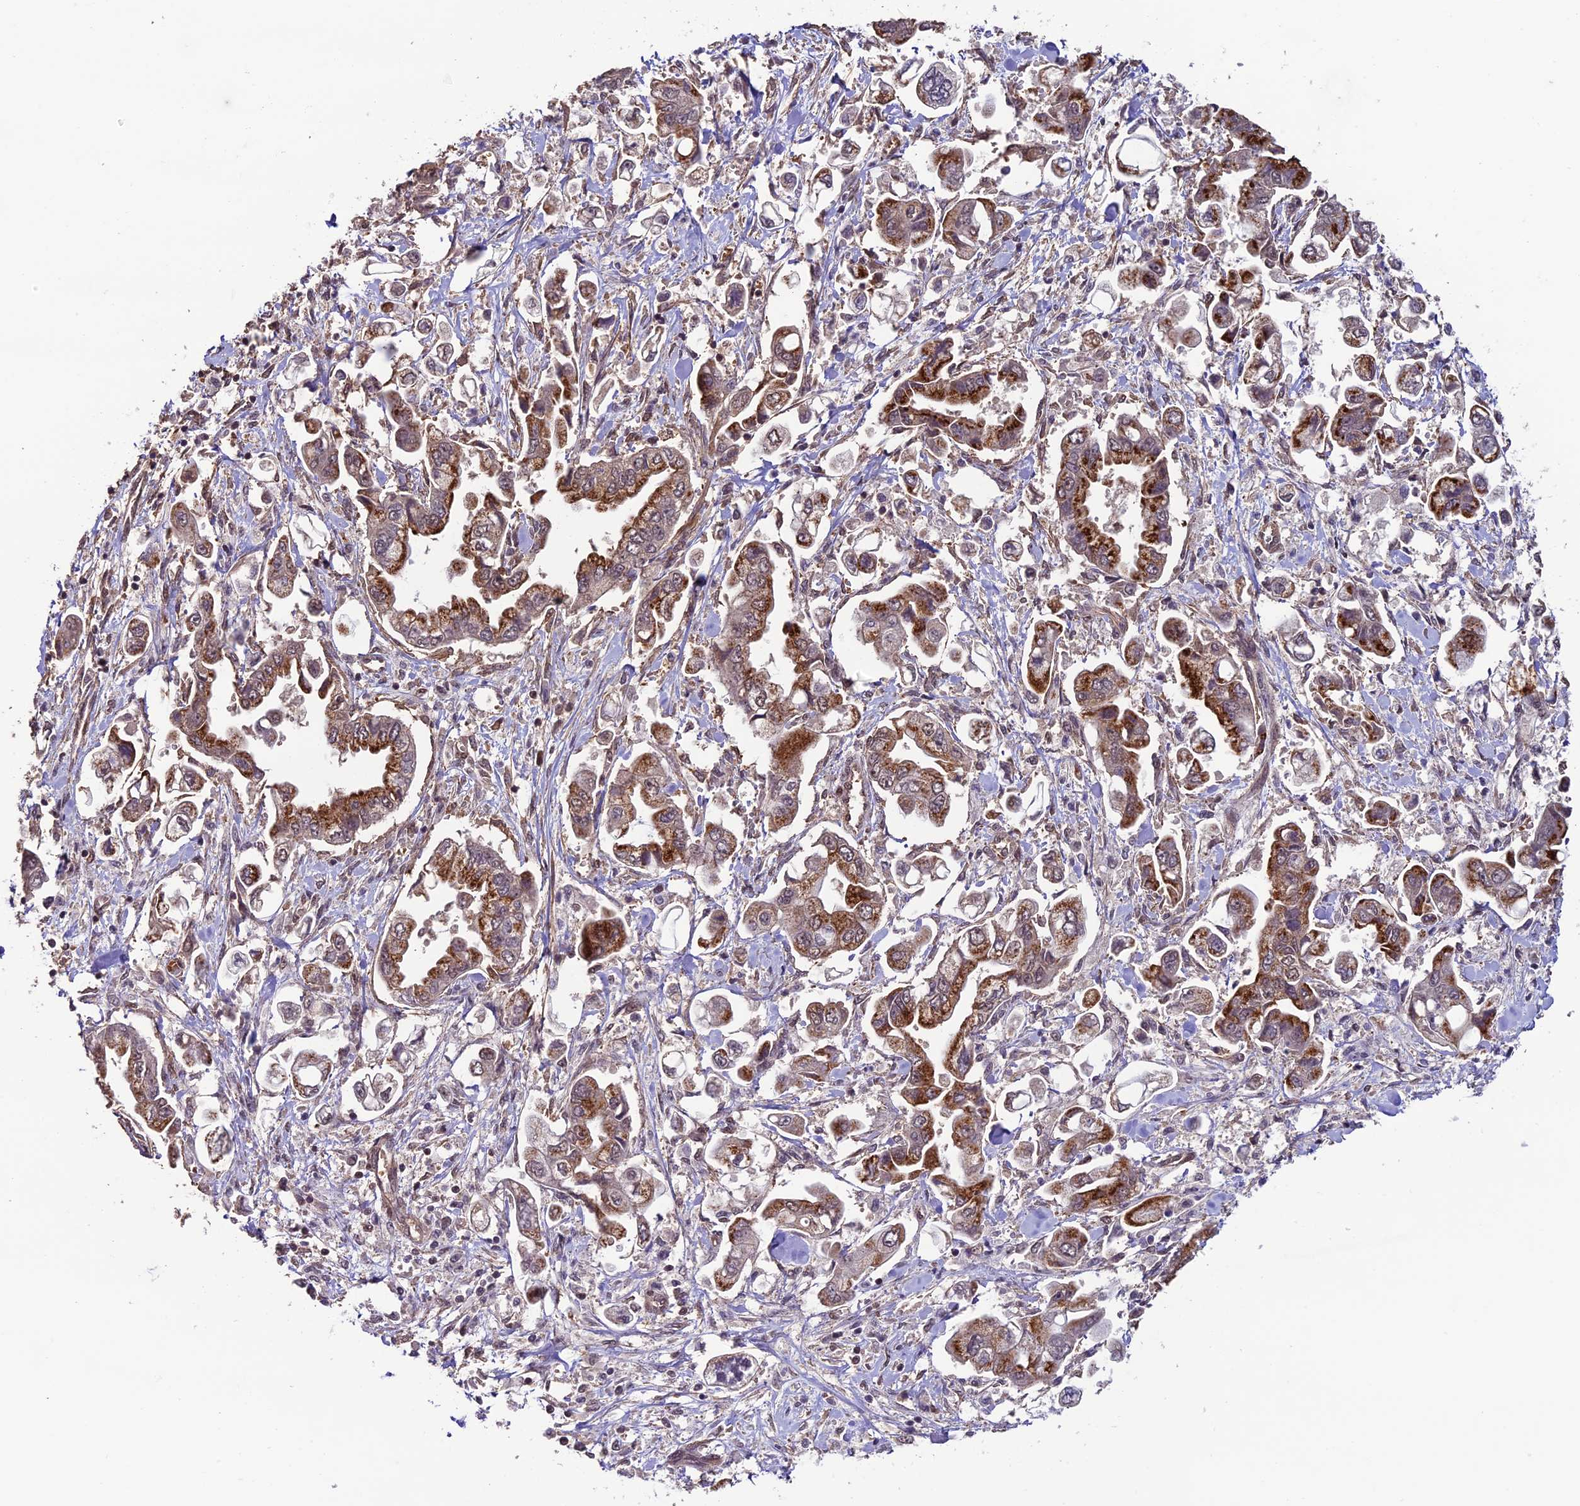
{"staining": {"intensity": "moderate", "quantity": ">75%", "location": "cytoplasmic/membranous,nuclear"}, "tissue": "stomach cancer", "cell_type": "Tumor cells", "image_type": "cancer", "snomed": [{"axis": "morphology", "description": "Adenocarcinoma, NOS"}, {"axis": "topography", "description": "Stomach"}], "caption": "Tumor cells display moderate cytoplasmic/membranous and nuclear positivity in approximately >75% of cells in stomach cancer.", "gene": "CABIN1", "patient": {"sex": "male", "age": 62}}